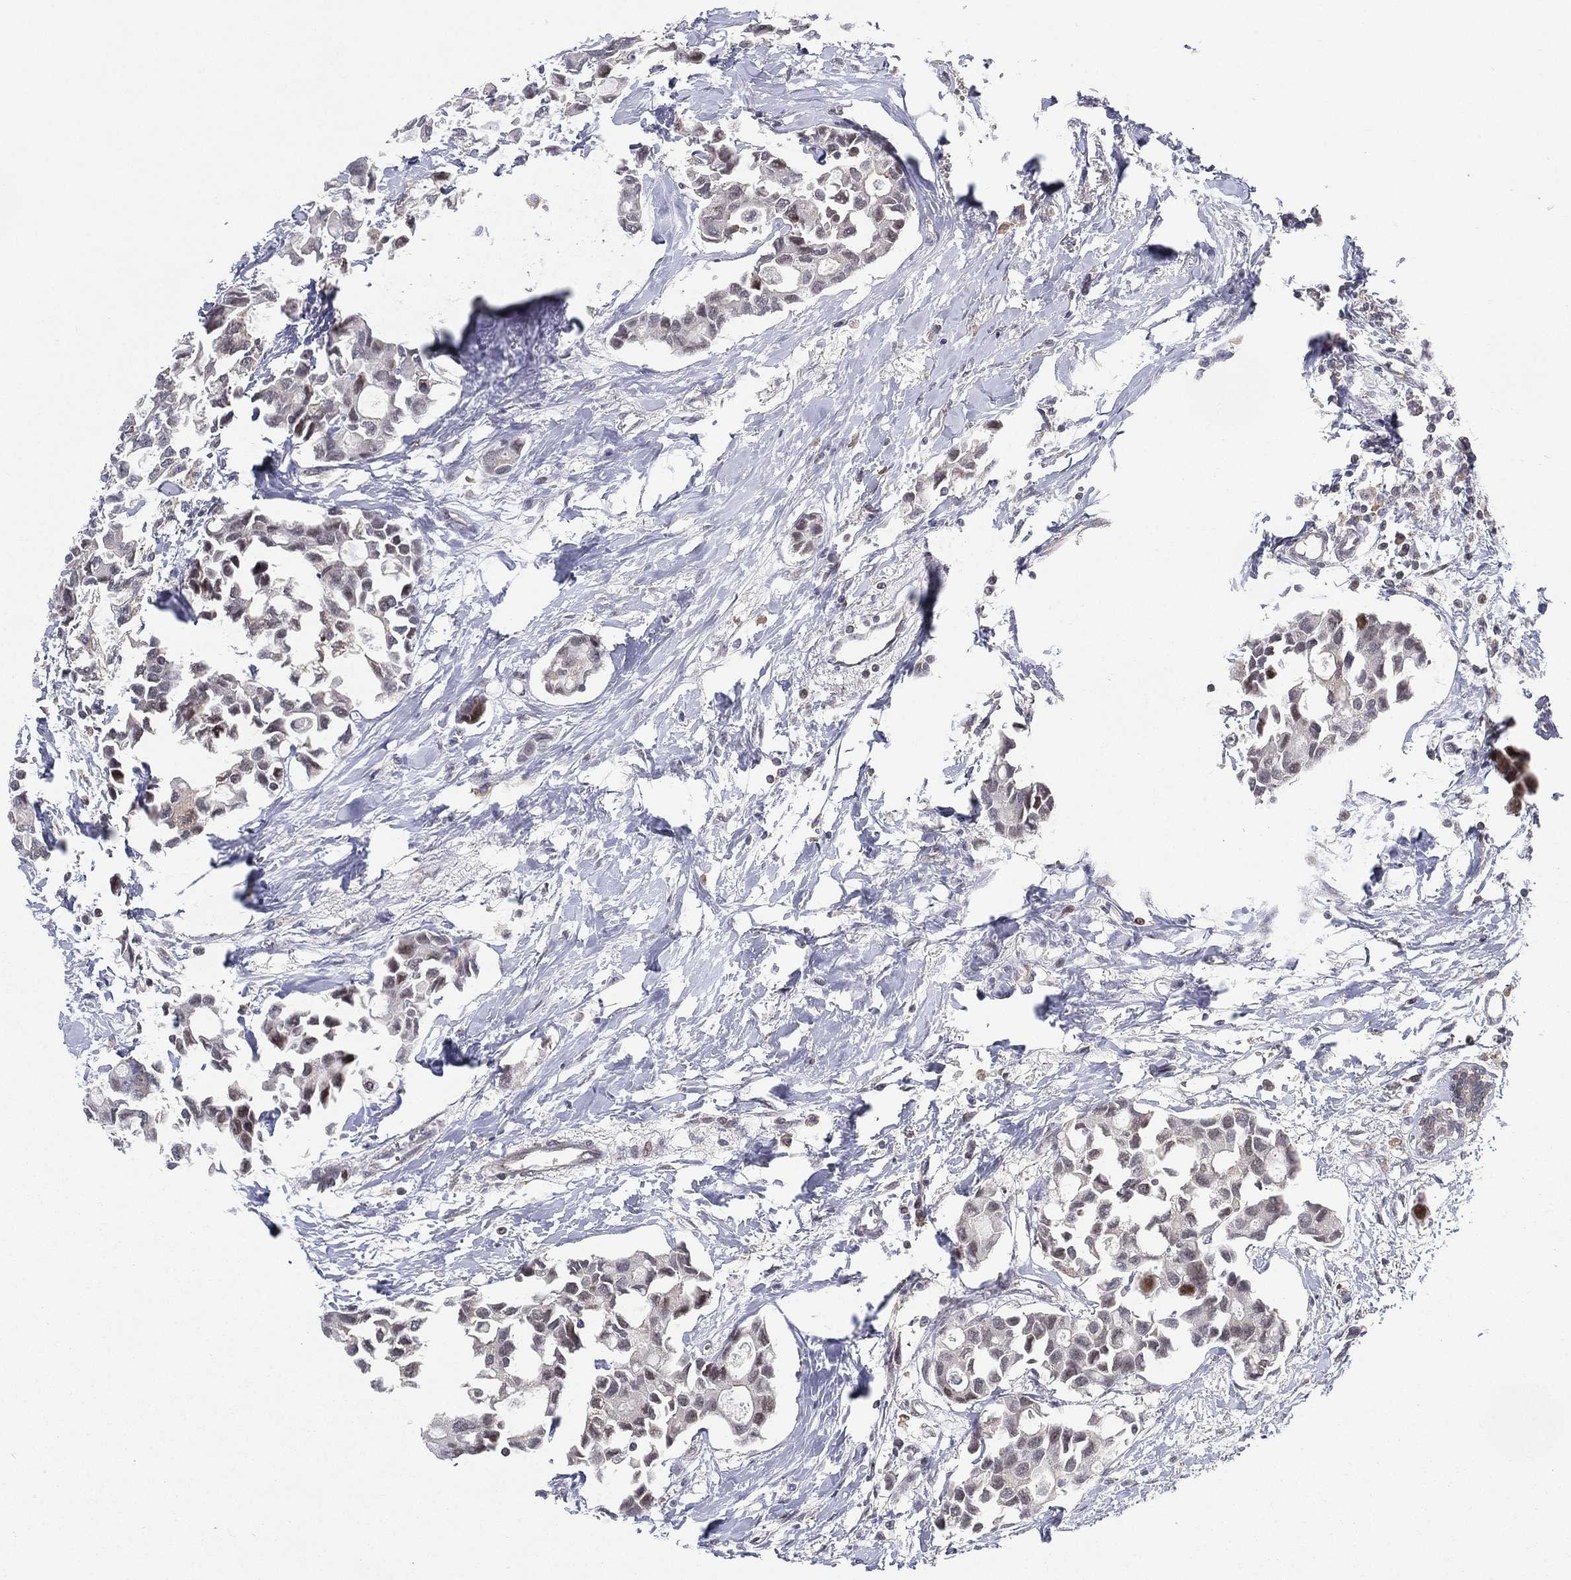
{"staining": {"intensity": "negative", "quantity": "none", "location": "none"}, "tissue": "breast cancer", "cell_type": "Tumor cells", "image_type": "cancer", "snomed": [{"axis": "morphology", "description": "Duct carcinoma"}, {"axis": "topography", "description": "Breast"}], "caption": "There is no significant staining in tumor cells of invasive ductal carcinoma (breast).", "gene": "TMTC4", "patient": {"sex": "female", "age": 83}}